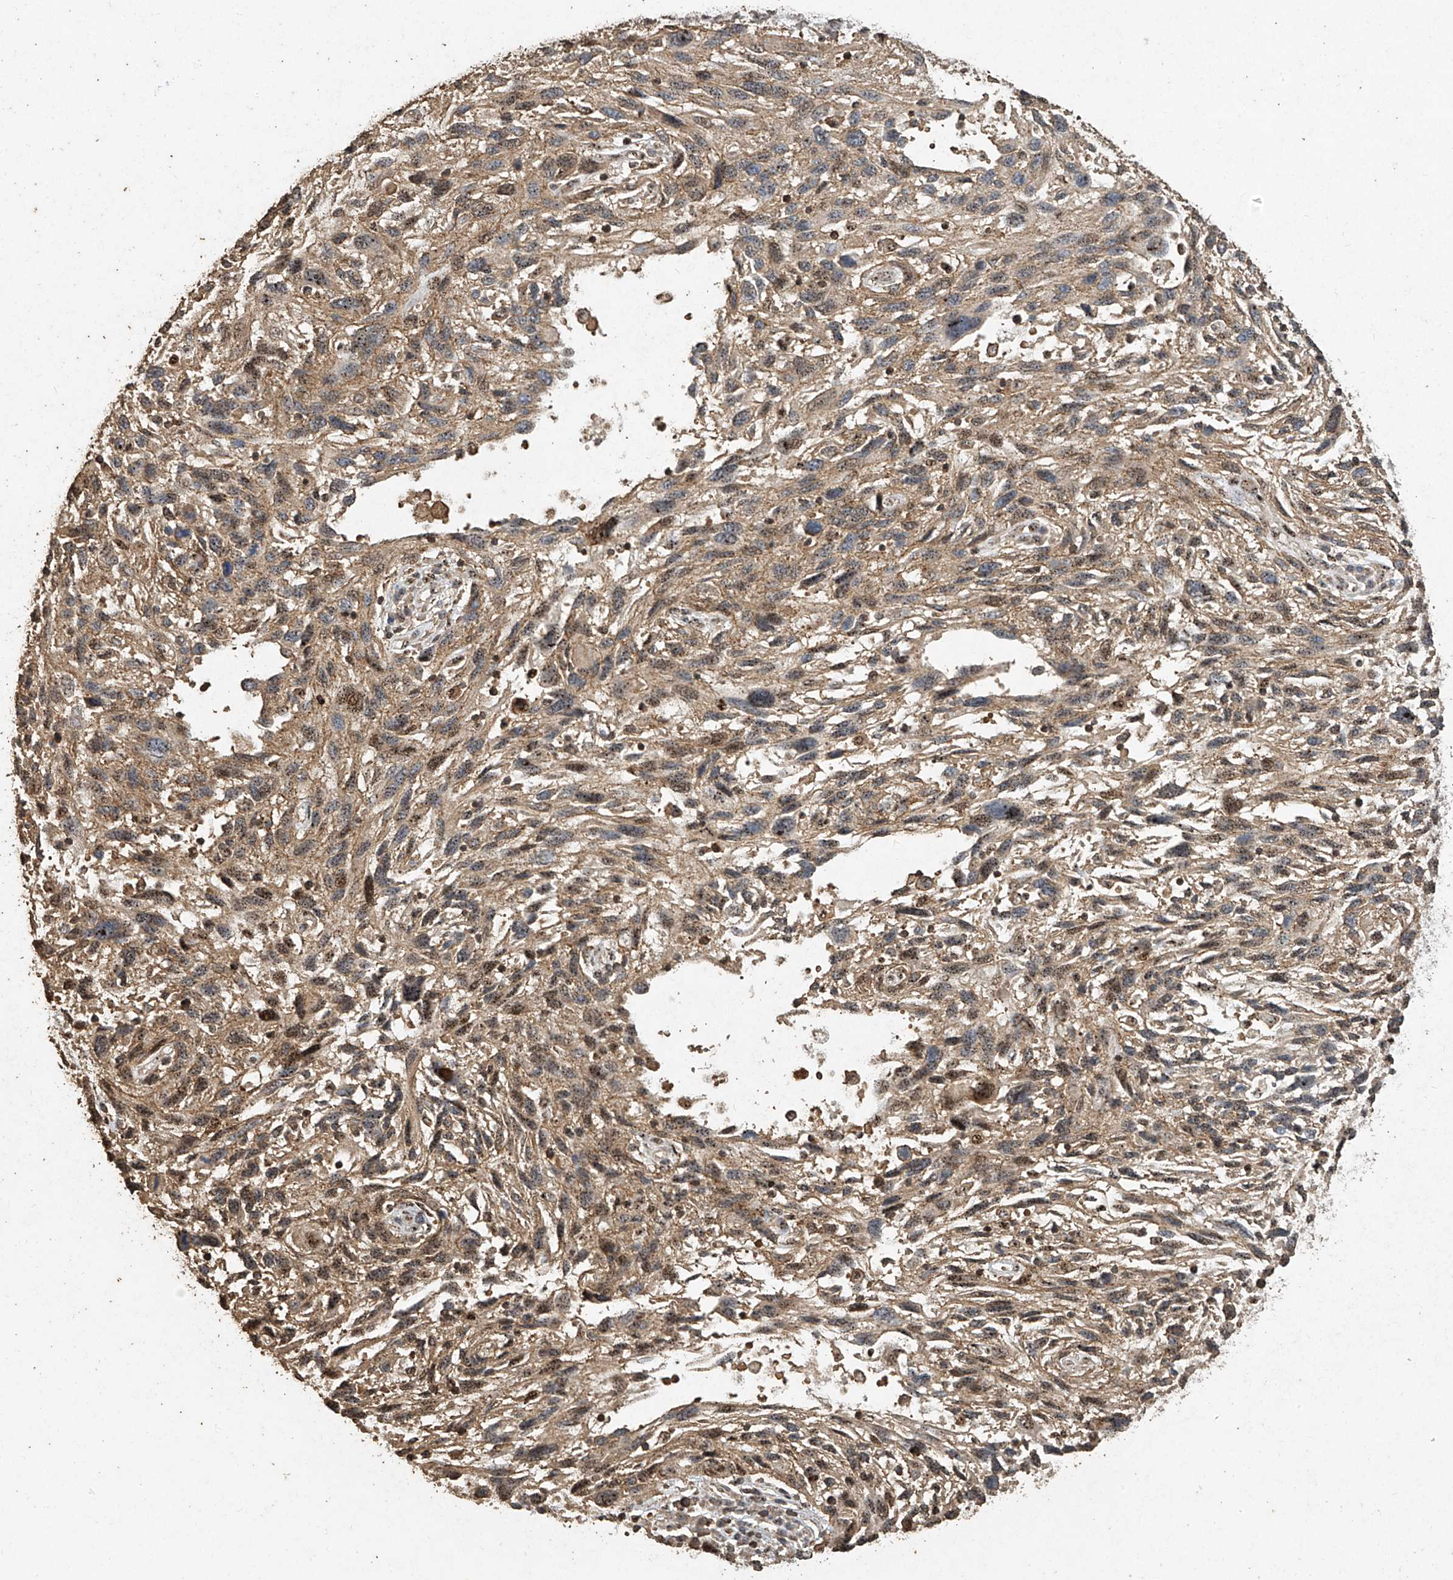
{"staining": {"intensity": "weak", "quantity": "25%-75%", "location": "nuclear"}, "tissue": "melanoma", "cell_type": "Tumor cells", "image_type": "cancer", "snomed": [{"axis": "morphology", "description": "Malignant melanoma, NOS"}, {"axis": "topography", "description": "Skin"}], "caption": "Immunohistochemistry photomicrograph of melanoma stained for a protein (brown), which reveals low levels of weak nuclear positivity in approximately 25%-75% of tumor cells.", "gene": "ERBB3", "patient": {"sex": "male", "age": 53}}